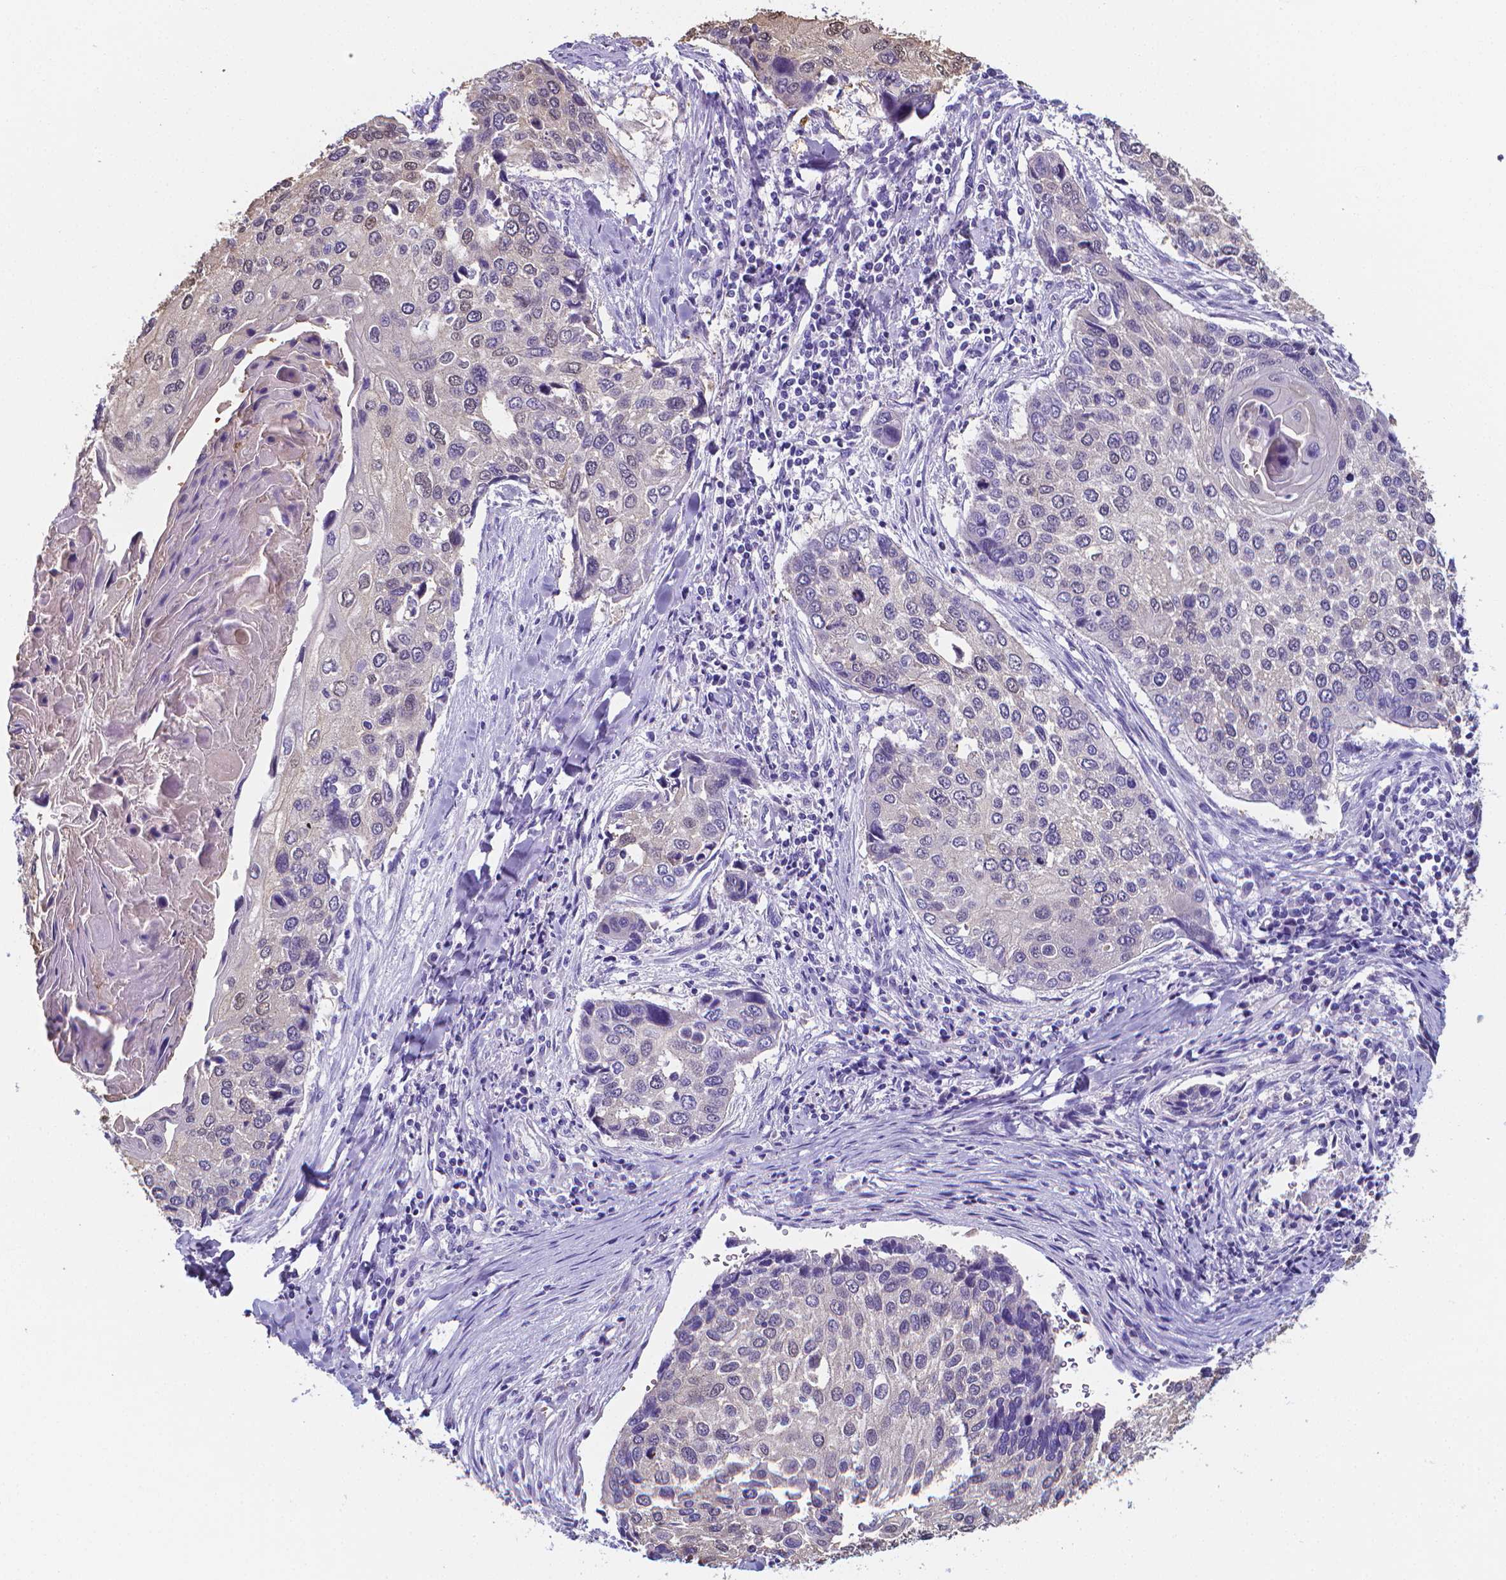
{"staining": {"intensity": "negative", "quantity": "none", "location": "none"}, "tissue": "lung cancer", "cell_type": "Tumor cells", "image_type": "cancer", "snomed": [{"axis": "morphology", "description": "Squamous cell carcinoma, NOS"}, {"axis": "morphology", "description": "Squamous cell carcinoma, metastatic, NOS"}, {"axis": "topography", "description": "Lung"}], "caption": "The immunohistochemistry (IHC) image has no significant staining in tumor cells of lung cancer (metastatic squamous cell carcinoma) tissue.", "gene": "LRRC73", "patient": {"sex": "male", "age": 63}}